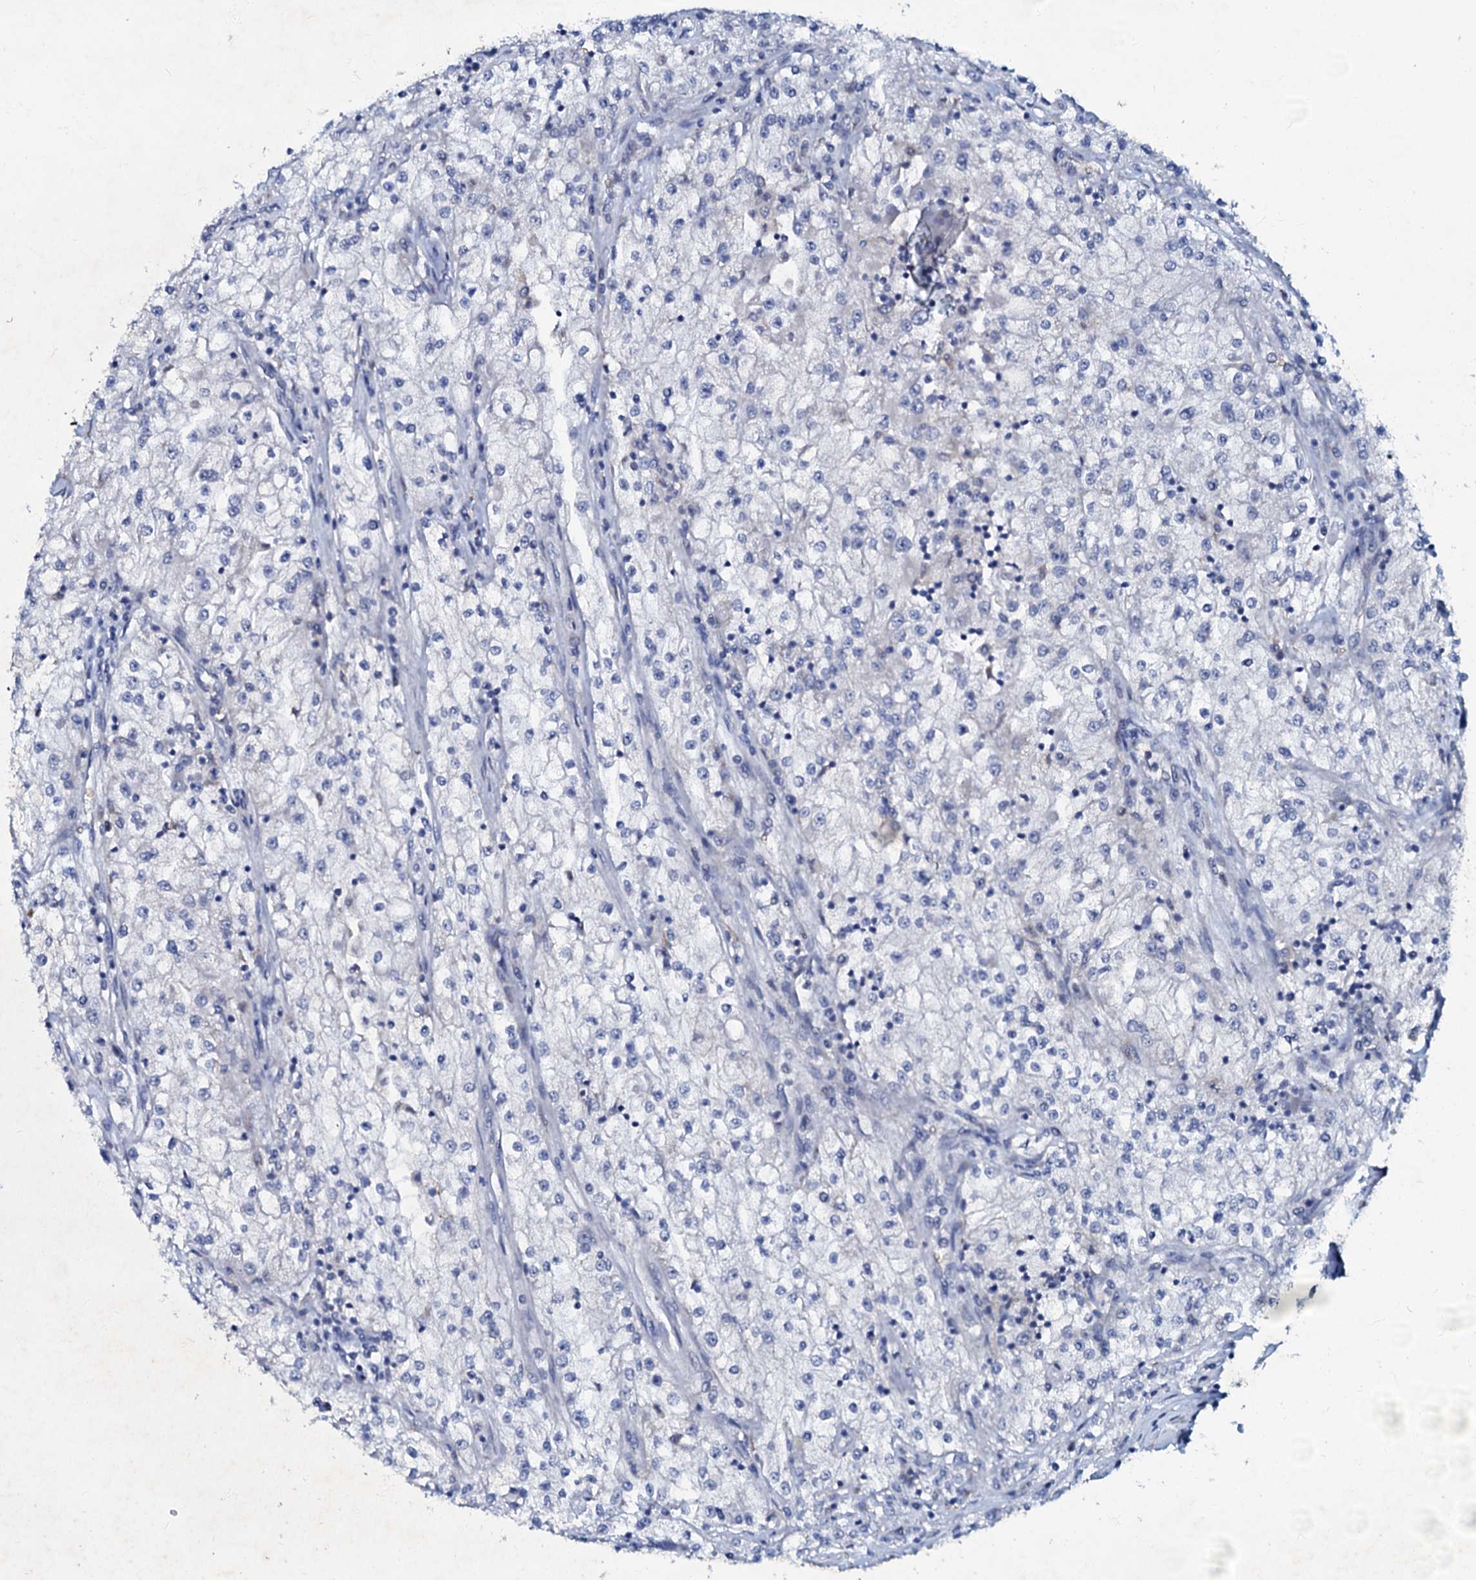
{"staining": {"intensity": "weak", "quantity": "<25%", "location": "cytoplasmic/membranous"}, "tissue": "renal cancer", "cell_type": "Tumor cells", "image_type": "cancer", "snomed": [{"axis": "morphology", "description": "Adenocarcinoma, NOS"}, {"axis": "topography", "description": "Kidney"}], "caption": "Adenocarcinoma (renal) was stained to show a protein in brown. There is no significant positivity in tumor cells.", "gene": "MRPL51", "patient": {"sex": "female", "age": 52}}